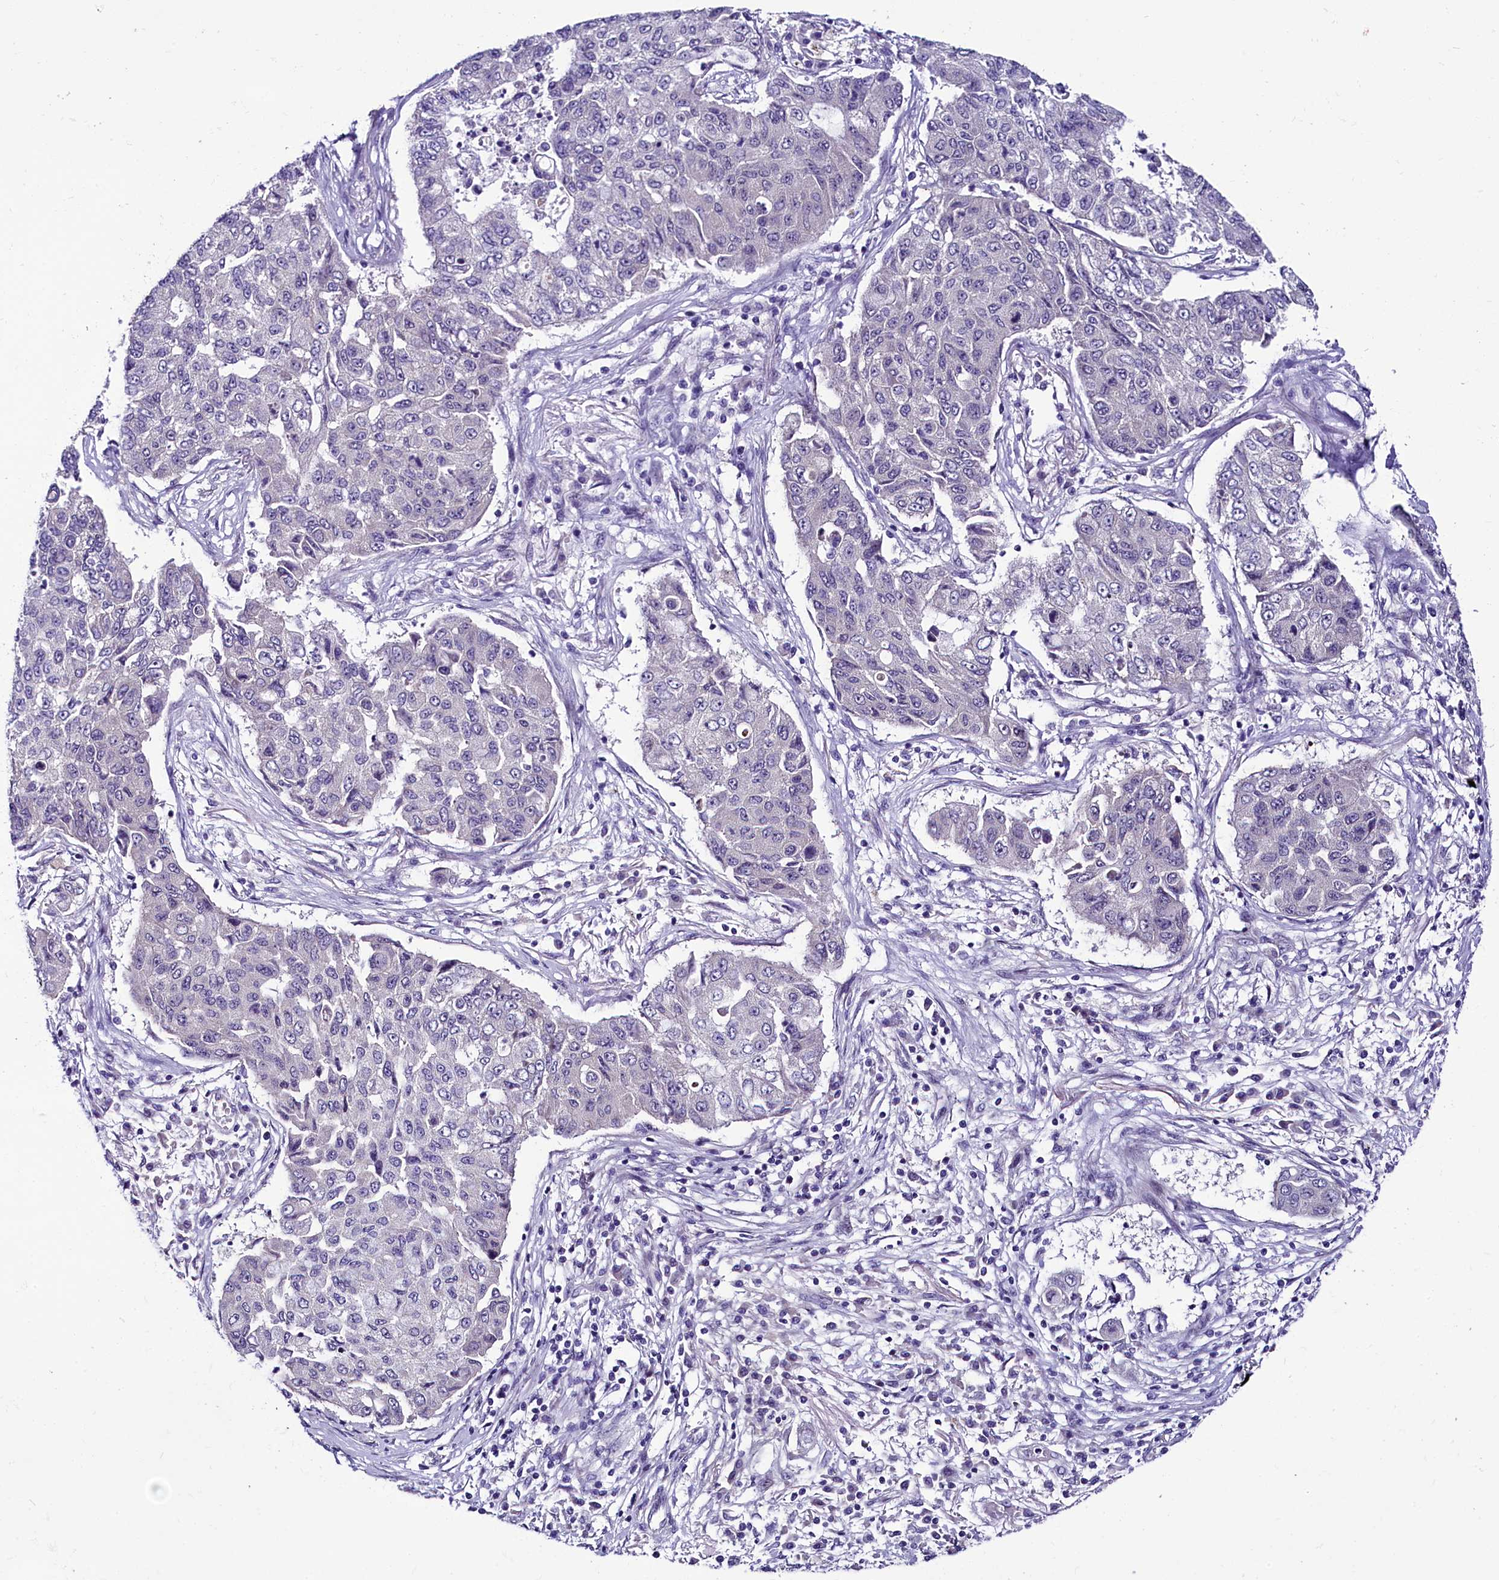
{"staining": {"intensity": "negative", "quantity": "none", "location": "none"}, "tissue": "lung cancer", "cell_type": "Tumor cells", "image_type": "cancer", "snomed": [{"axis": "morphology", "description": "Squamous cell carcinoma, NOS"}, {"axis": "topography", "description": "Lung"}], "caption": "The photomicrograph exhibits no staining of tumor cells in lung squamous cell carcinoma. (Immunohistochemistry (ihc), brightfield microscopy, high magnification).", "gene": "CCDC106", "patient": {"sex": "male", "age": 74}}